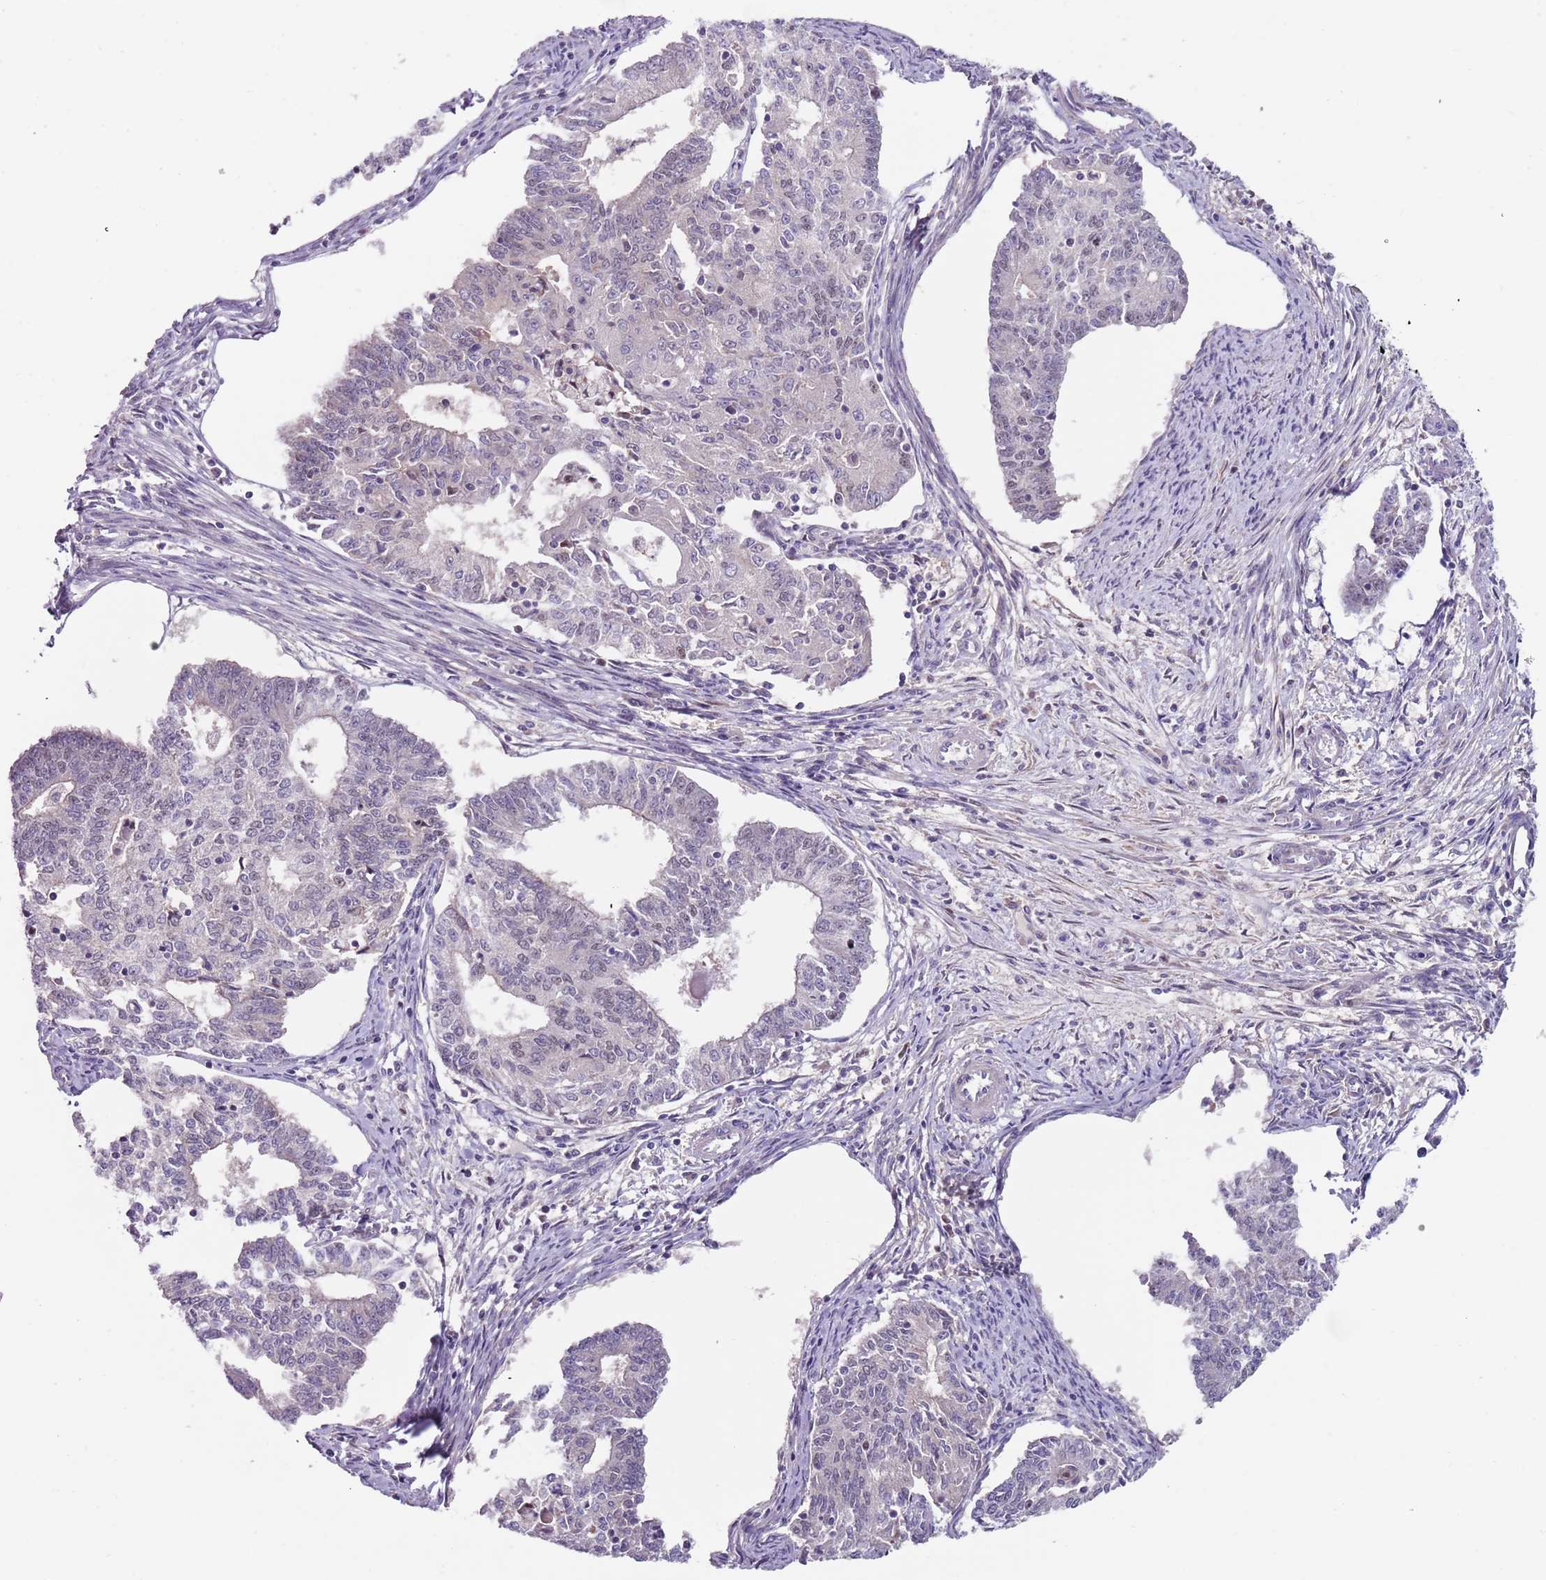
{"staining": {"intensity": "moderate", "quantity": "<25%", "location": "nuclear"}, "tissue": "endometrial cancer", "cell_type": "Tumor cells", "image_type": "cancer", "snomed": [{"axis": "morphology", "description": "Adenocarcinoma, NOS"}, {"axis": "topography", "description": "Endometrium"}], "caption": "Immunohistochemistry (IHC) image of human endometrial adenocarcinoma stained for a protein (brown), which exhibits low levels of moderate nuclear positivity in approximately <25% of tumor cells.", "gene": "RMND5B", "patient": {"sex": "female", "age": 56}}